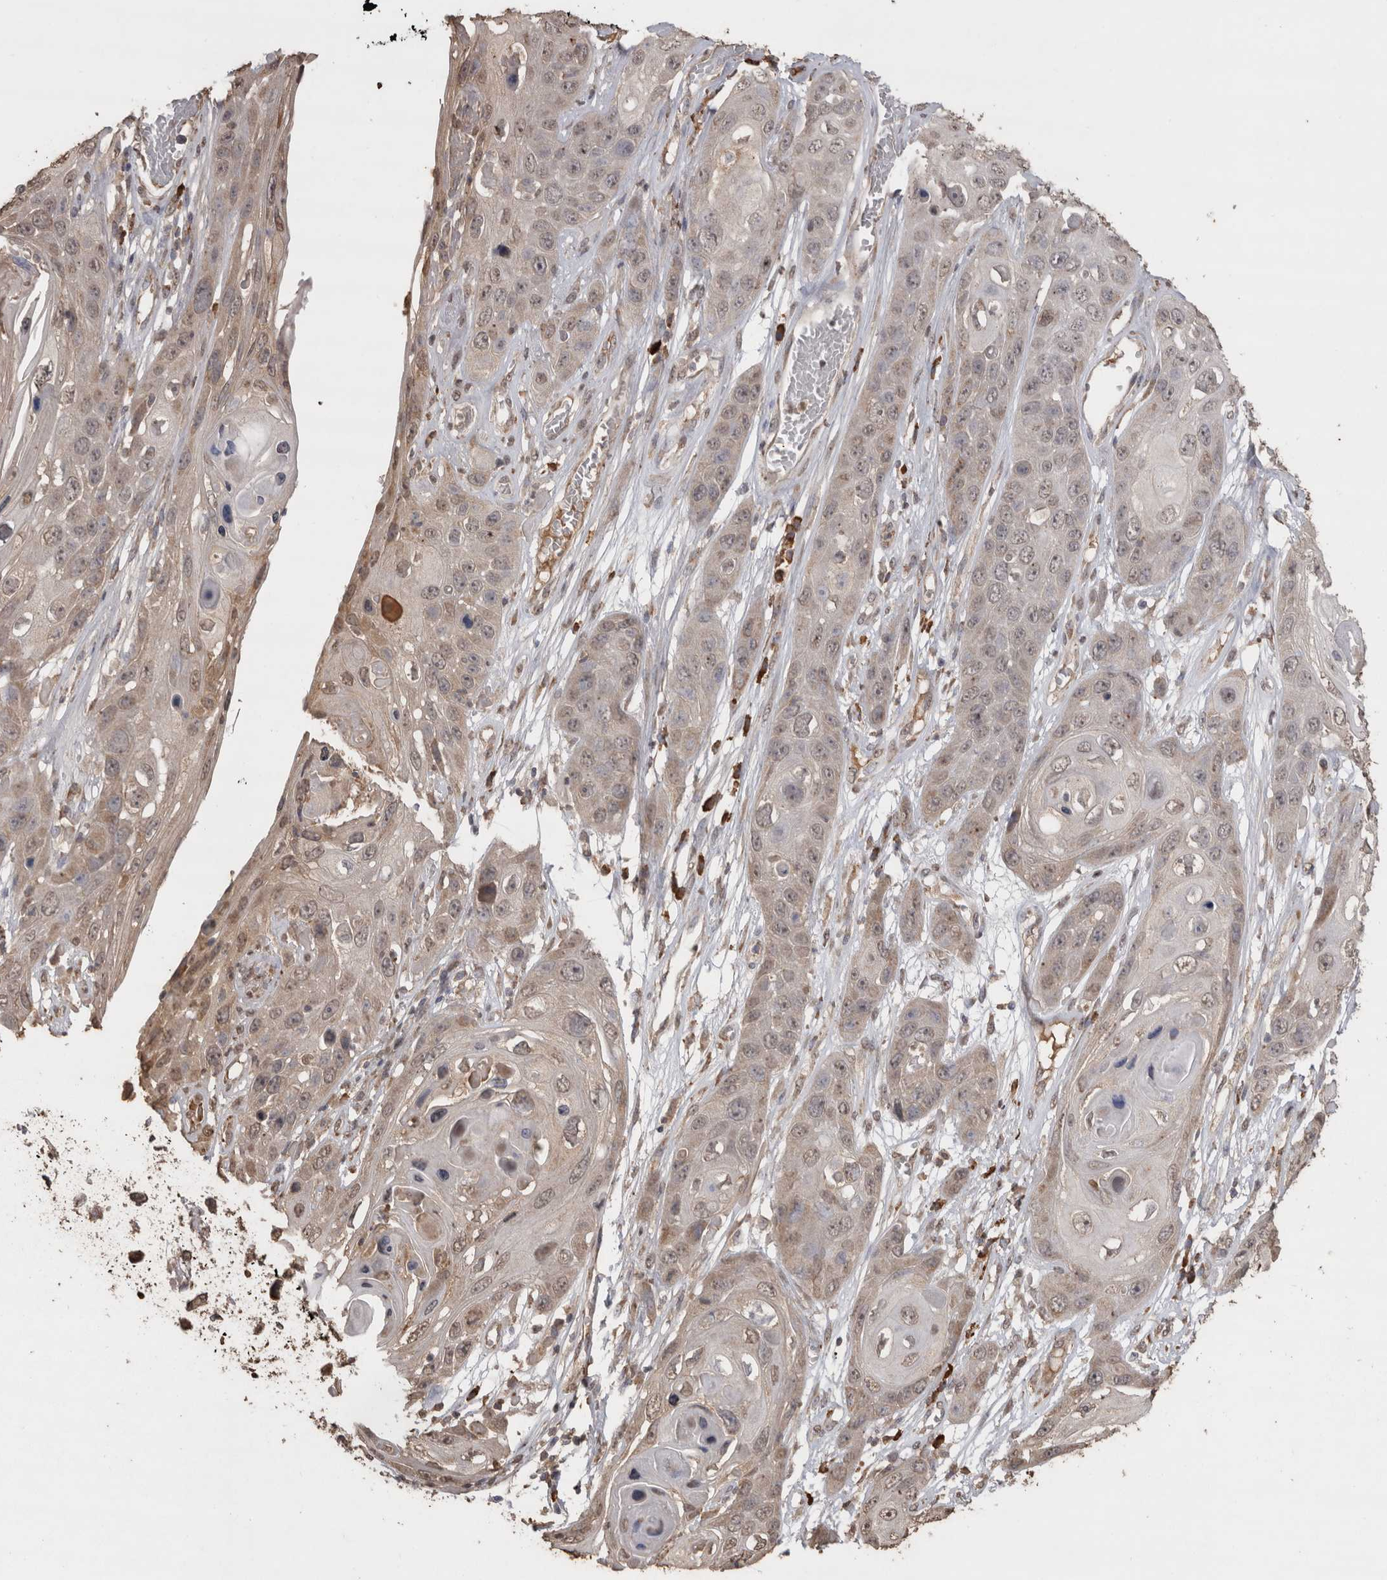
{"staining": {"intensity": "weak", "quantity": ">75%", "location": "nuclear"}, "tissue": "skin cancer", "cell_type": "Tumor cells", "image_type": "cancer", "snomed": [{"axis": "morphology", "description": "Squamous cell carcinoma, NOS"}, {"axis": "topography", "description": "Skin"}], "caption": "Tumor cells demonstrate low levels of weak nuclear staining in approximately >75% of cells in human skin cancer (squamous cell carcinoma).", "gene": "CRELD2", "patient": {"sex": "male", "age": 55}}